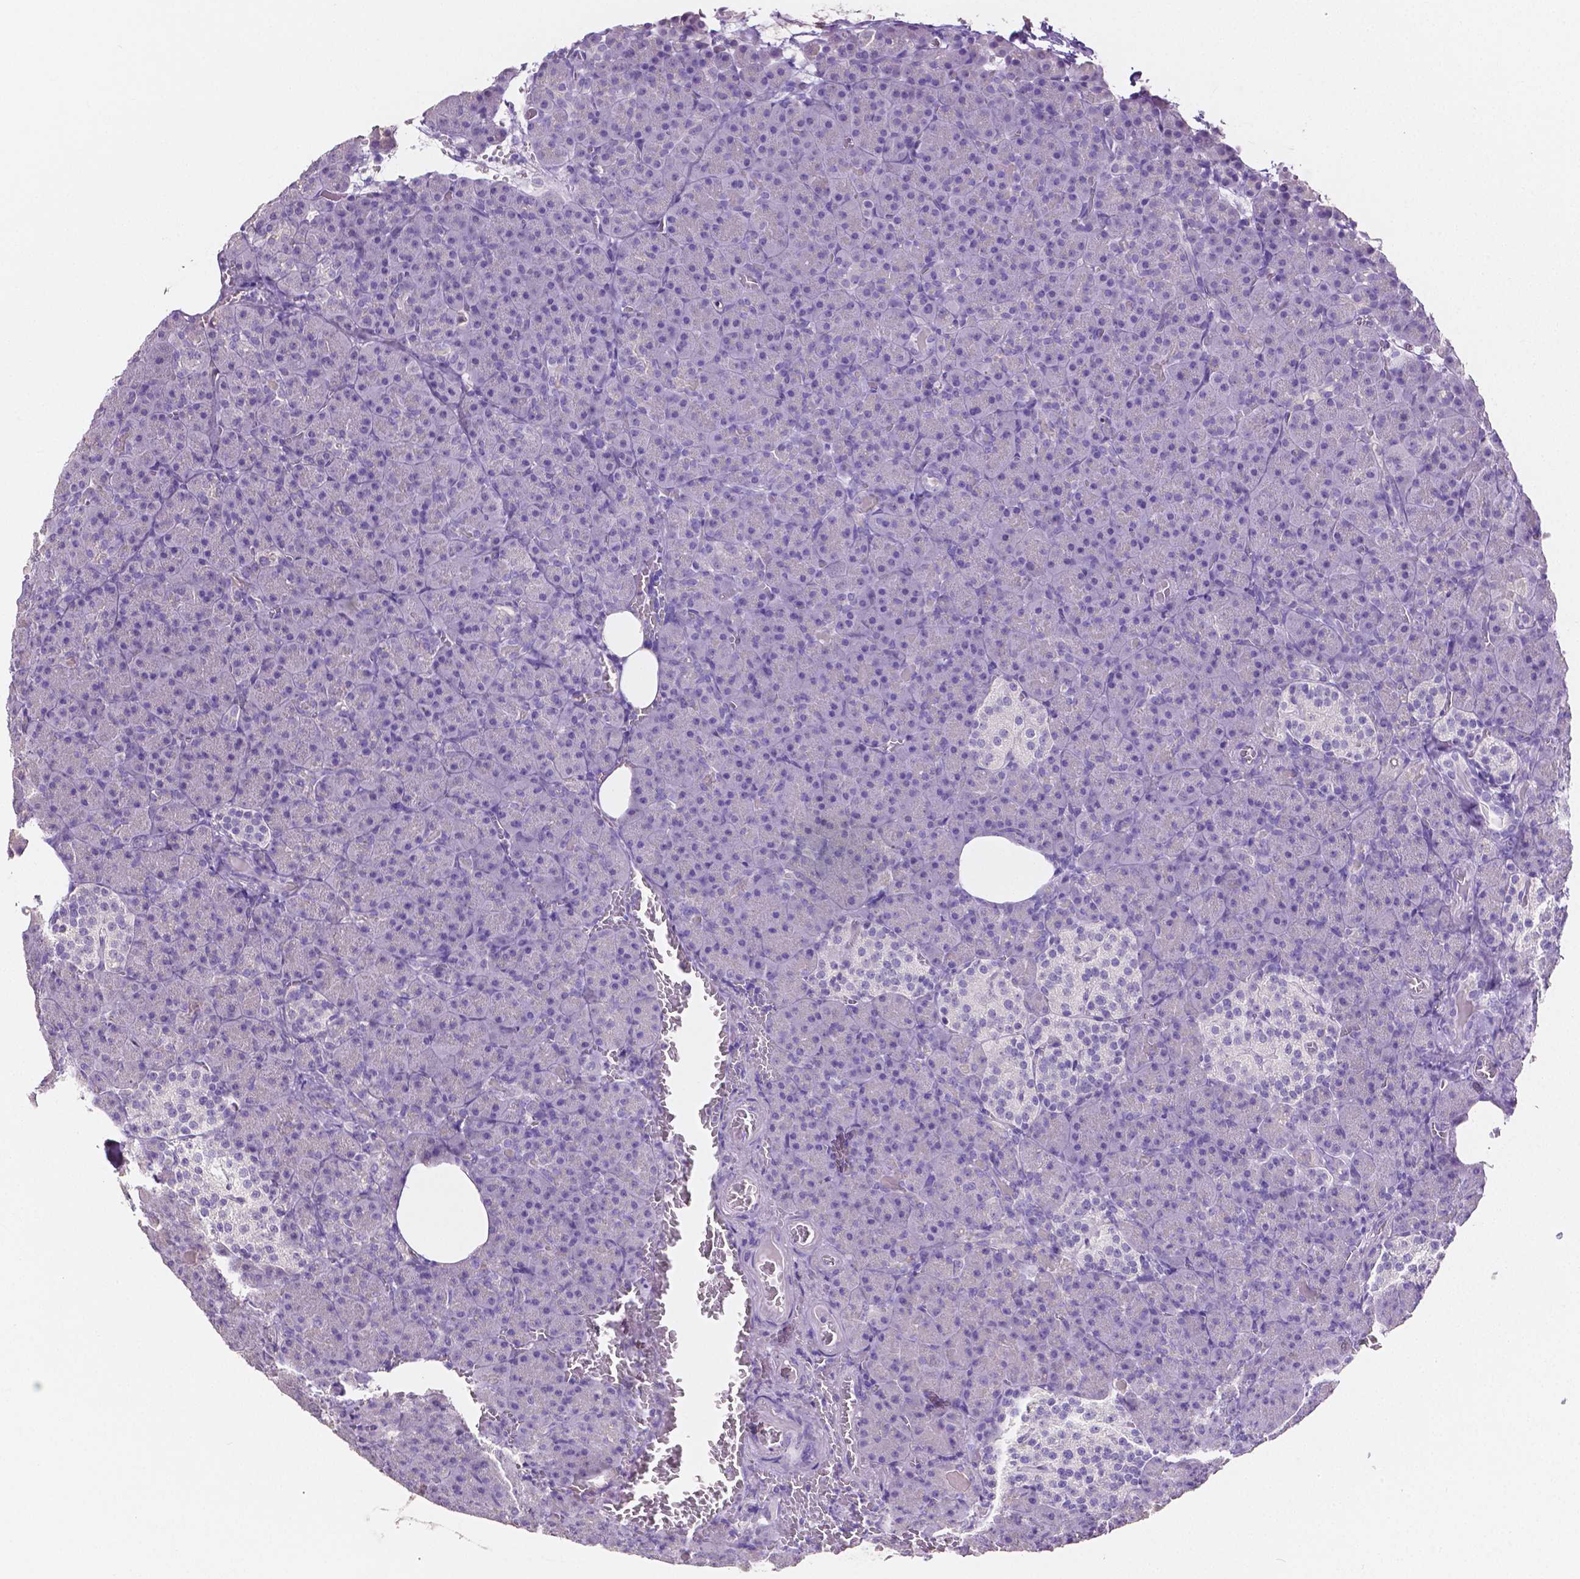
{"staining": {"intensity": "negative", "quantity": "none", "location": "none"}, "tissue": "pancreas", "cell_type": "Exocrine glandular cells", "image_type": "normal", "snomed": [{"axis": "morphology", "description": "Normal tissue, NOS"}, {"axis": "topography", "description": "Pancreas"}], "caption": "Immunohistochemistry (IHC) micrograph of normal pancreas stained for a protein (brown), which displays no positivity in exocrine glandular cells. The staining was performed using DAB to visualize the protein expression in brown, while the nuclei were stained in blue with hematoxylin (Magnification: 20x).", "gene": "SLC22A2", "patient": {"sex": "female", "age": 74}}